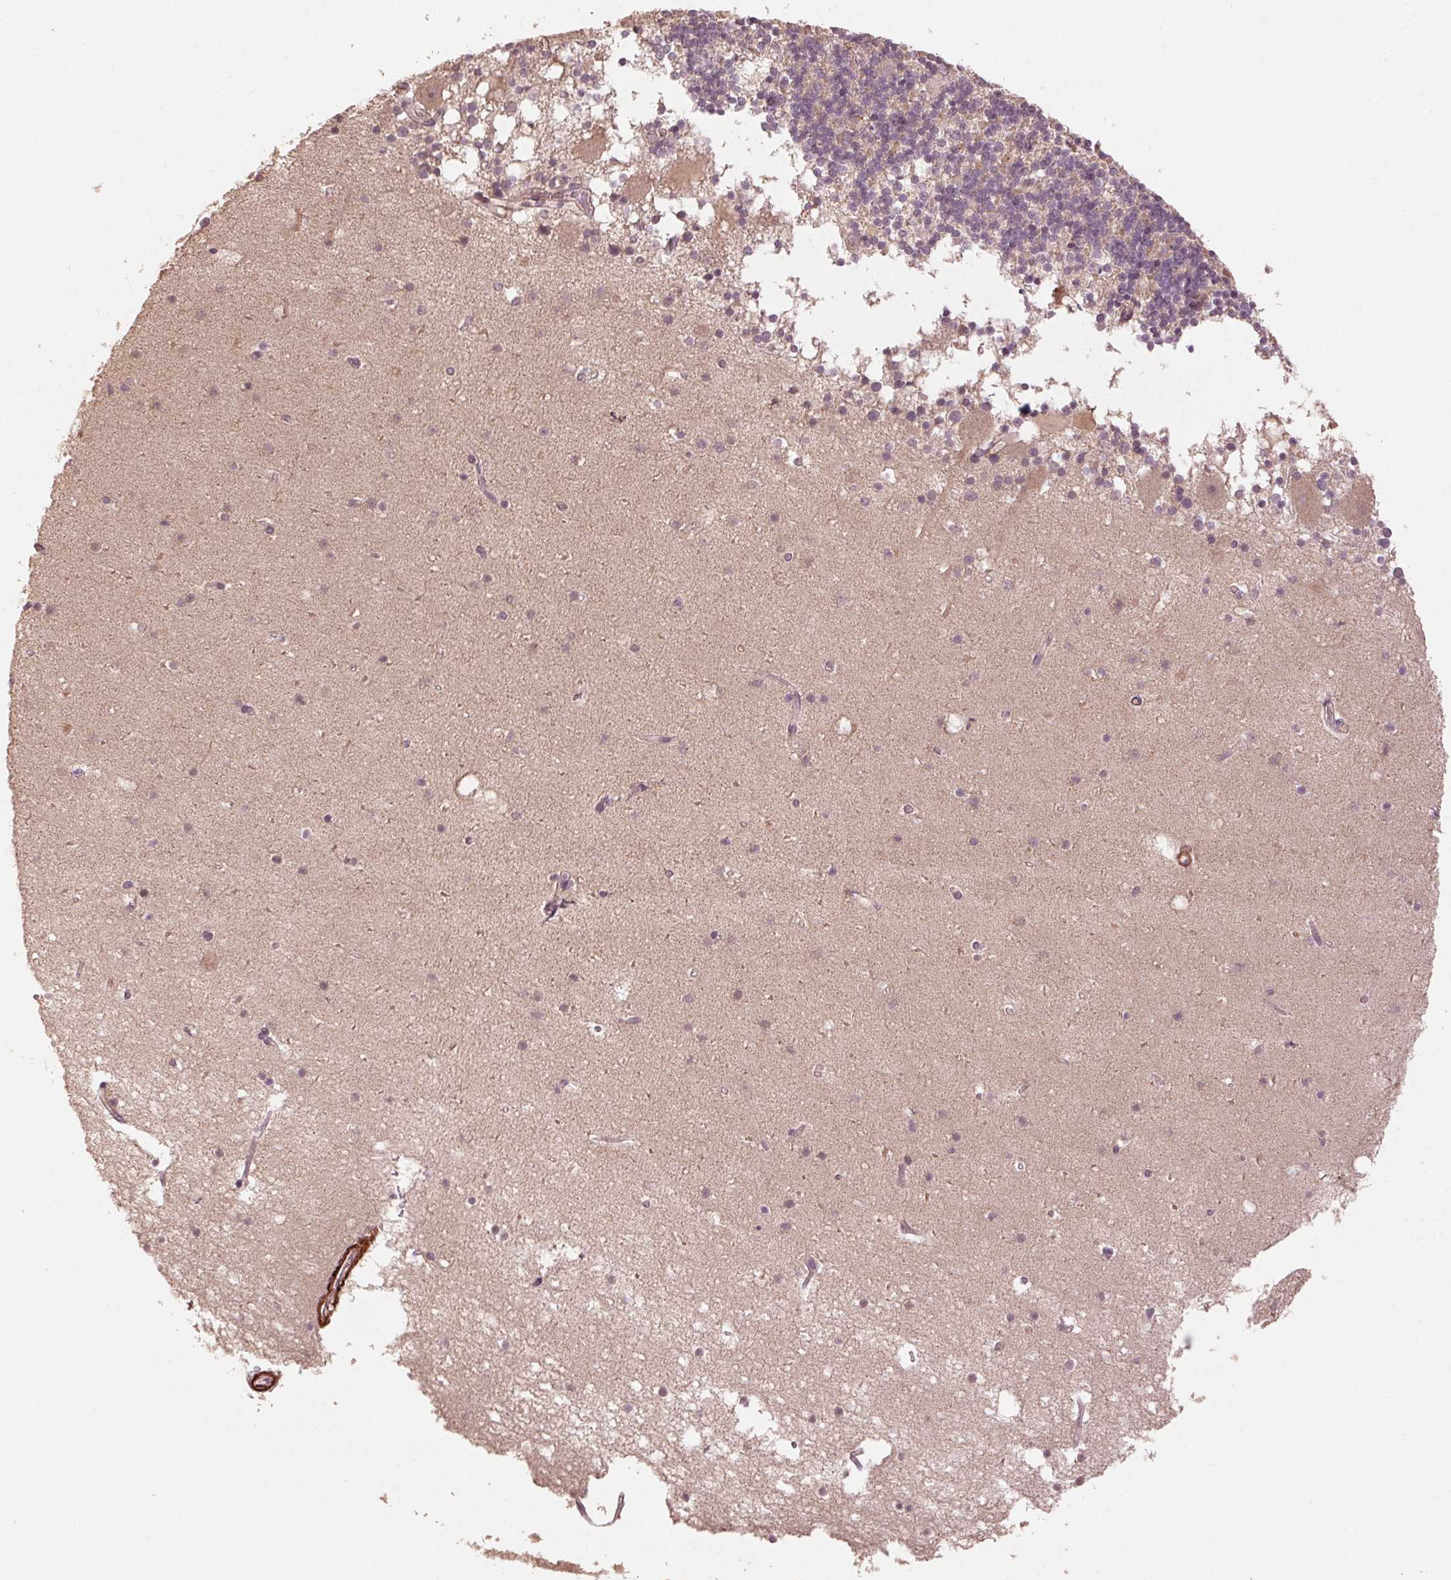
{"staining": {"intensity": "negative", "quantity": "none", "location": "none"}, "tissue": "cerebellum", "cell_type": "Cells in granular layer", "image_type": "normal", "snomed": [{"axis": "morphology", "description": "Normal tissue, NOS"}, {"axis": "topography", "description": "Cerebellum"}], "caption": "Immunohistochemistry (IHC) of unremarkable cerebellum exhibits no staining in cells in granular layer. Nuclei are stained in blue.", "gene": "SMLR1", "patient": {"sex": "male", "age": 70}}